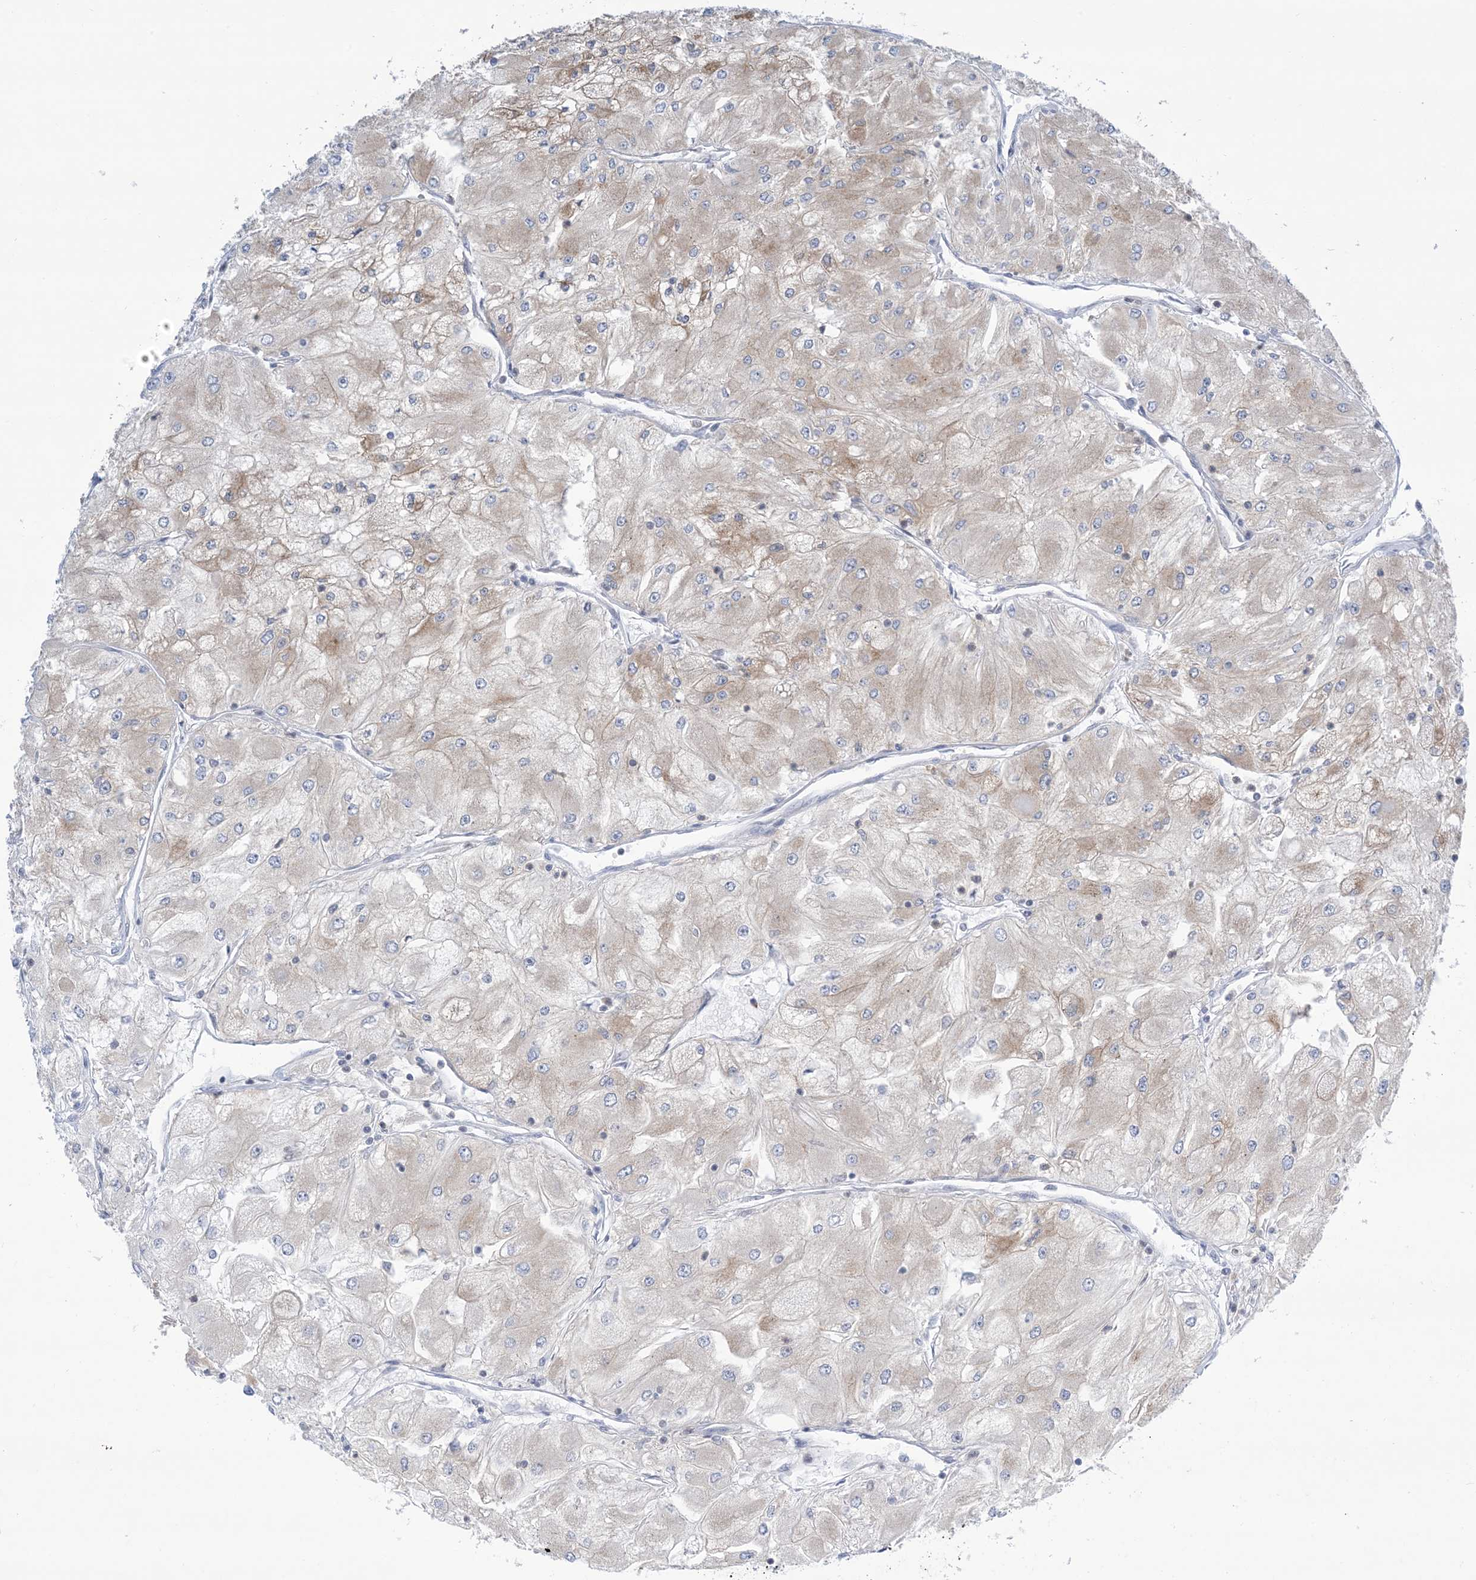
{"staining": {"intensity": "weak", "quantity": "<25%", "location": "cytoplasmic/membranous"}, "tissue": "renal cancer", "cell_type": "Tumor cells", "image_type": "cancer", "snomed": [{"axis": "morphology", "description": "Adenocarcinoma, NOS"}, {"axis": "topography", "description": "Kidney"}], "caption": "Adenocarcinoma (renal) was stained to show a protein in brown. There is no significant staining in tumor cells.", "gene": "TFPT", "patient": {"sex": "male", "age": 80}}